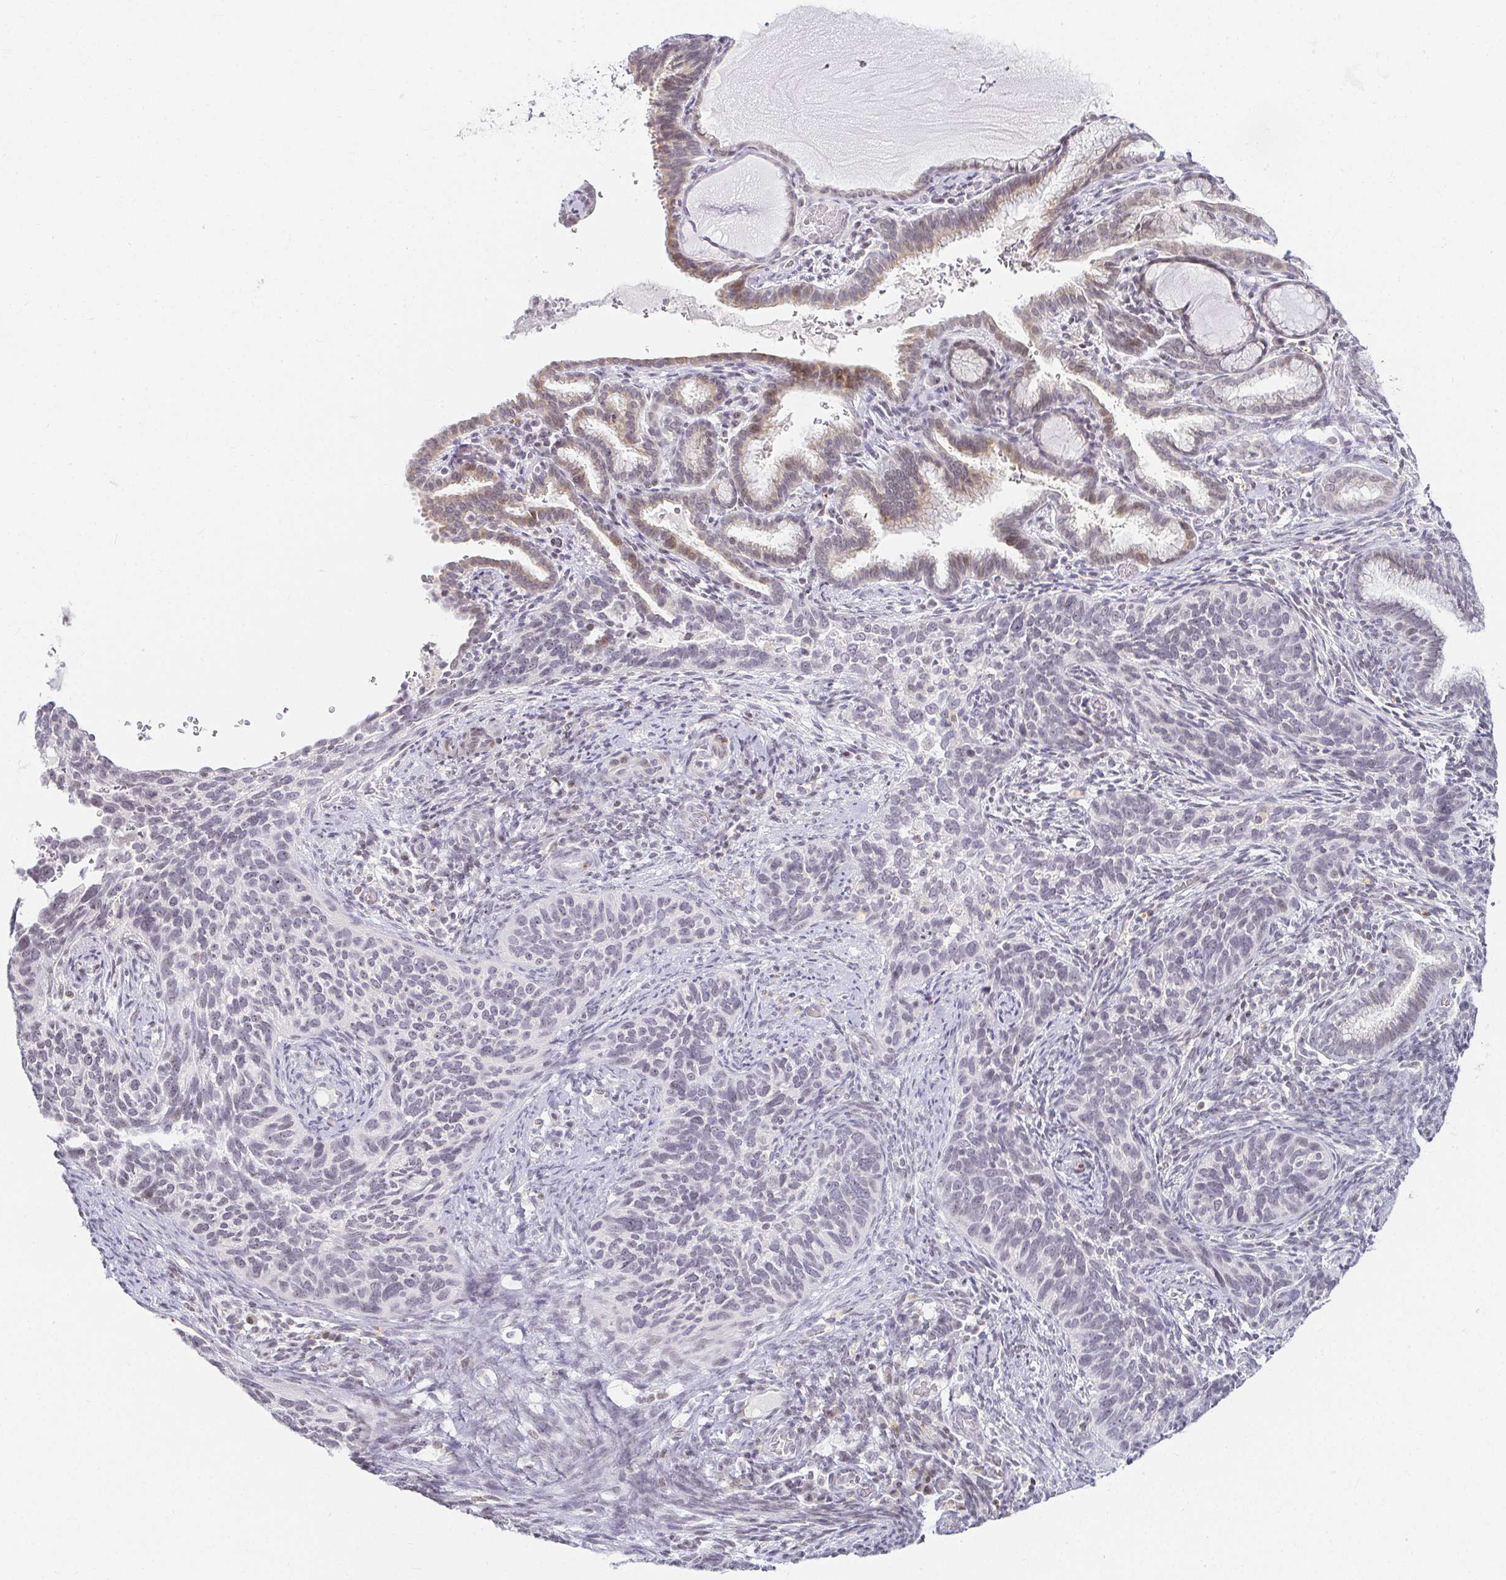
{"staining": {"intensity": "negative", "quantity": "none", "location": "none"}, "tissue": "cervical cancer", "cell_type": "Tumor cells", "image_type": "cancer", "snomed": [{"axis": "morphology", "description": "Squamous cell carcinoma, NOS"}, {"axis": "topography", "description": "Cervix"}], "caption": "This is a photomicrograph of immunohistochemistry (IHC) staining of squamous cell carcinoma (cervical), which shows no expression in tumor cells.", "gene": "ACAN", "patient": {"sex": "female", "age": 51}}